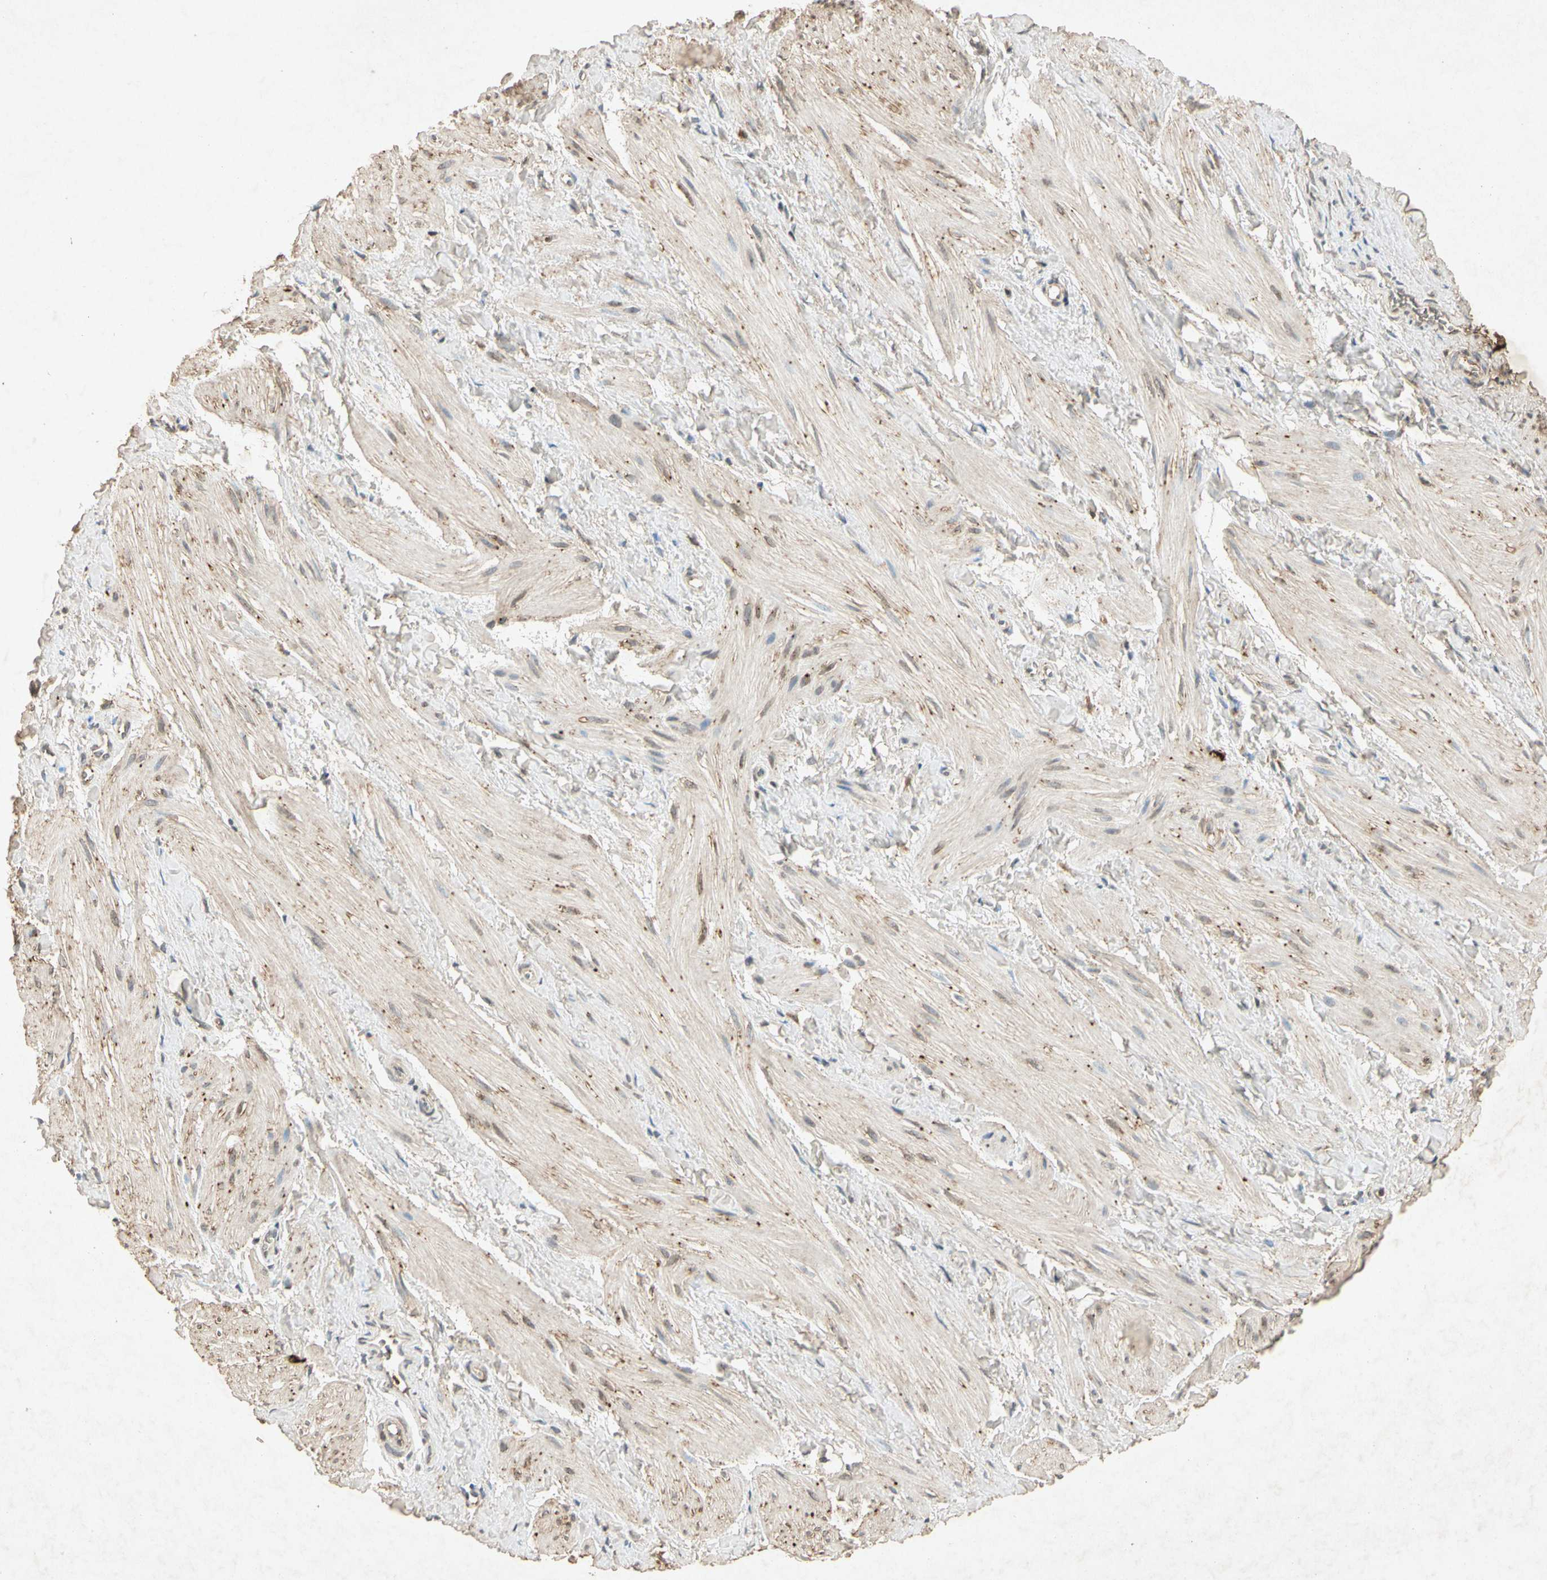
{"staining": {"intensity": "weak", "quantity": "<25%", "location": "cytoplasmic/membranous"}, "tissue": "smooth muscle", "cell_type": "Smooth muscle cells", "image_type": "normal", "snomed": [{"axis": "morphology", "description": "Normal tissue, NOS"}, {"axis": "topography", "description": "Smooth muscle"}], "caption": "Immunohistochemistry (IHC) image of unremarkable human smooth muscle stained for a protein (brown), which reveals no staining in smooth muscle cells.", "gene": "MSRB1", "patient": {"sex": "male", "age": 16}}